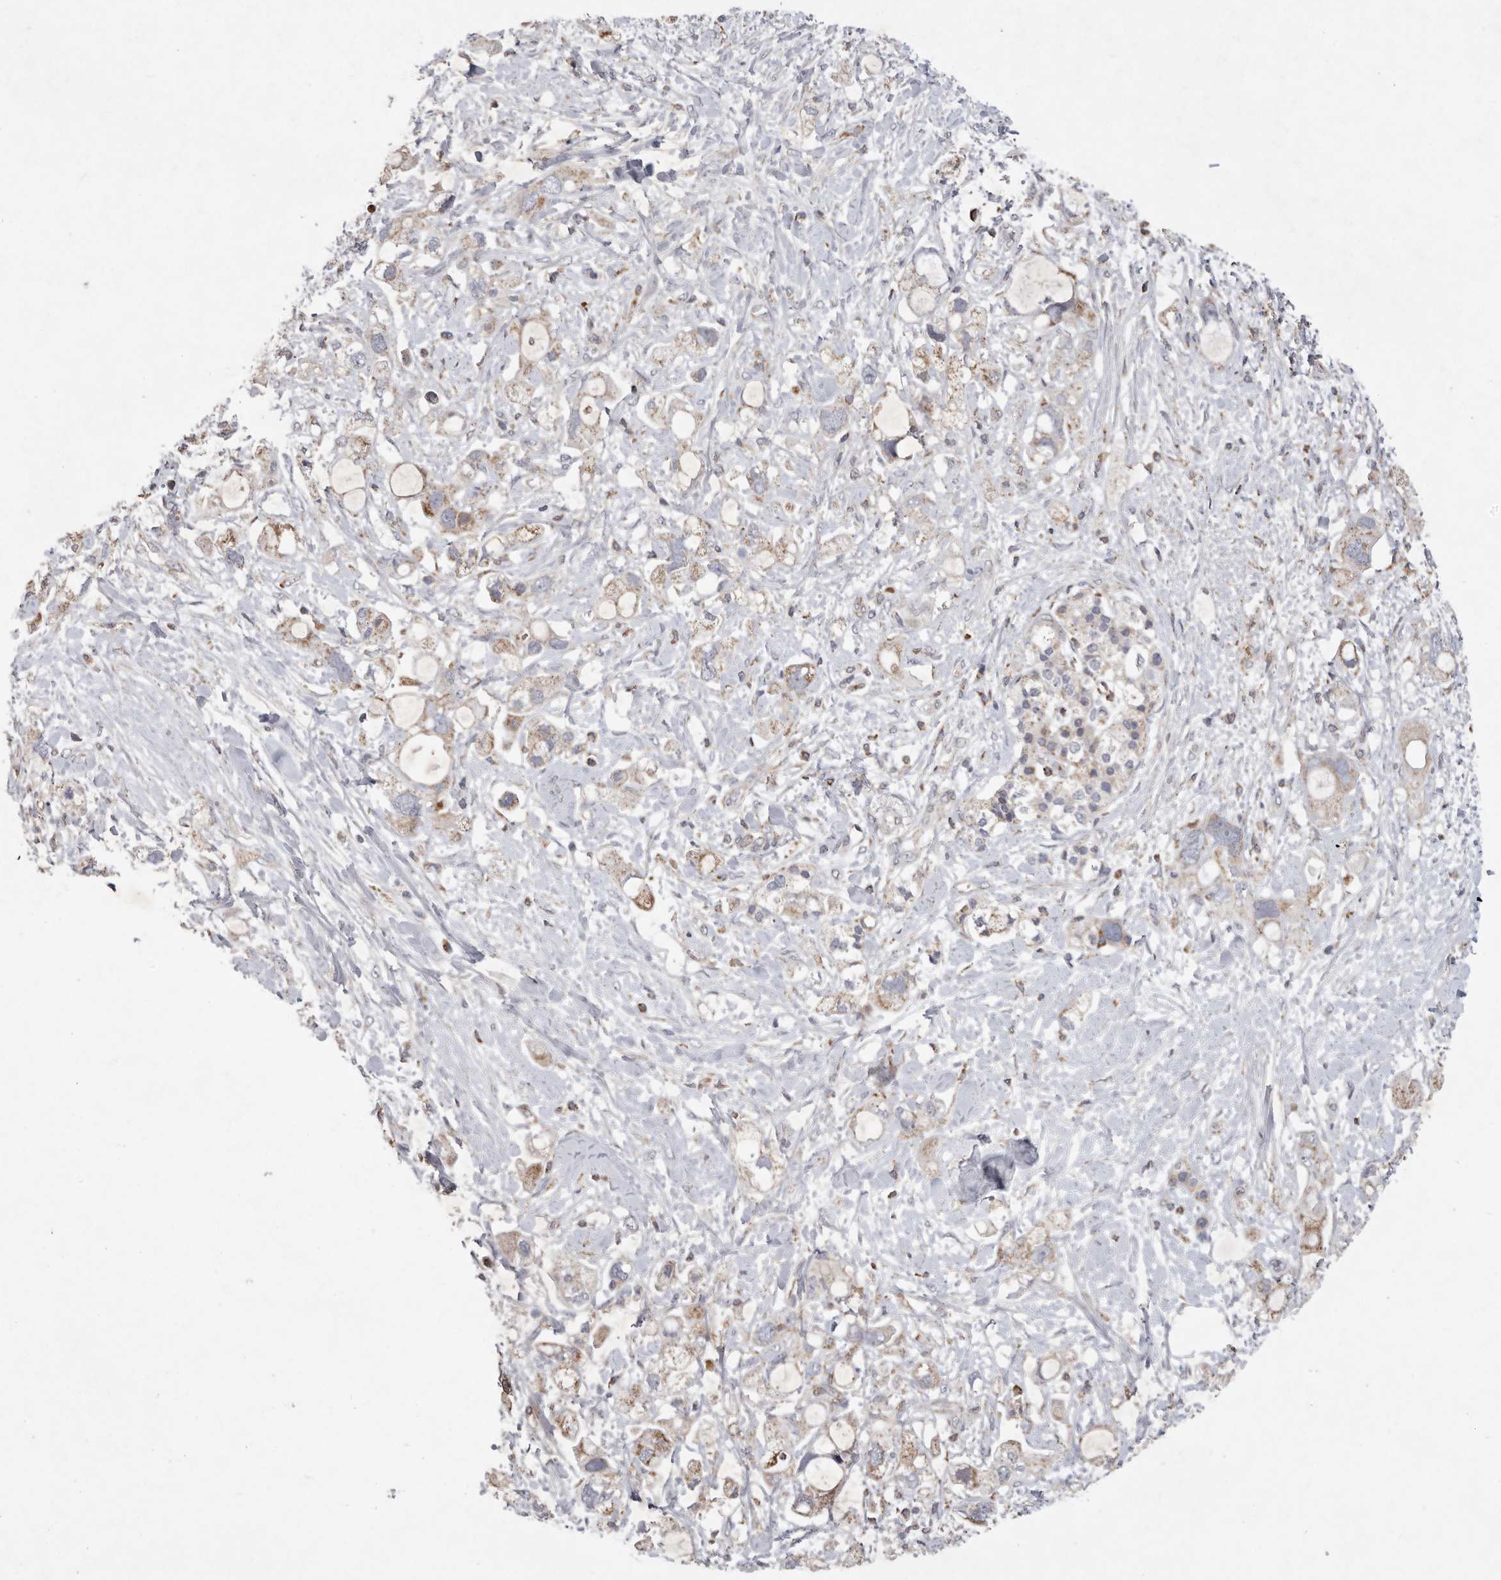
{"staining": {"intensity": "moderate", "quantity": "<25%", "location": "cytoplasmic/membranous"}, "tissue": "pancreatic cancer", "cell_type": "Tumor cells", "image_type": "cancer", "snomed": [{"axis": "morphology", "description": "Adenocarcinoma, NOS"}, {"axis": "topography", "description": "Pancreas"}], "caption": "A low amount of moderate cytoplasmic/membranous staining is seen in about <25% of tumor cells in adenocarcinoma (pancreatic) tissue.", "gene": "MPZL1", "patient": {"sex": "female", "age": 56}}